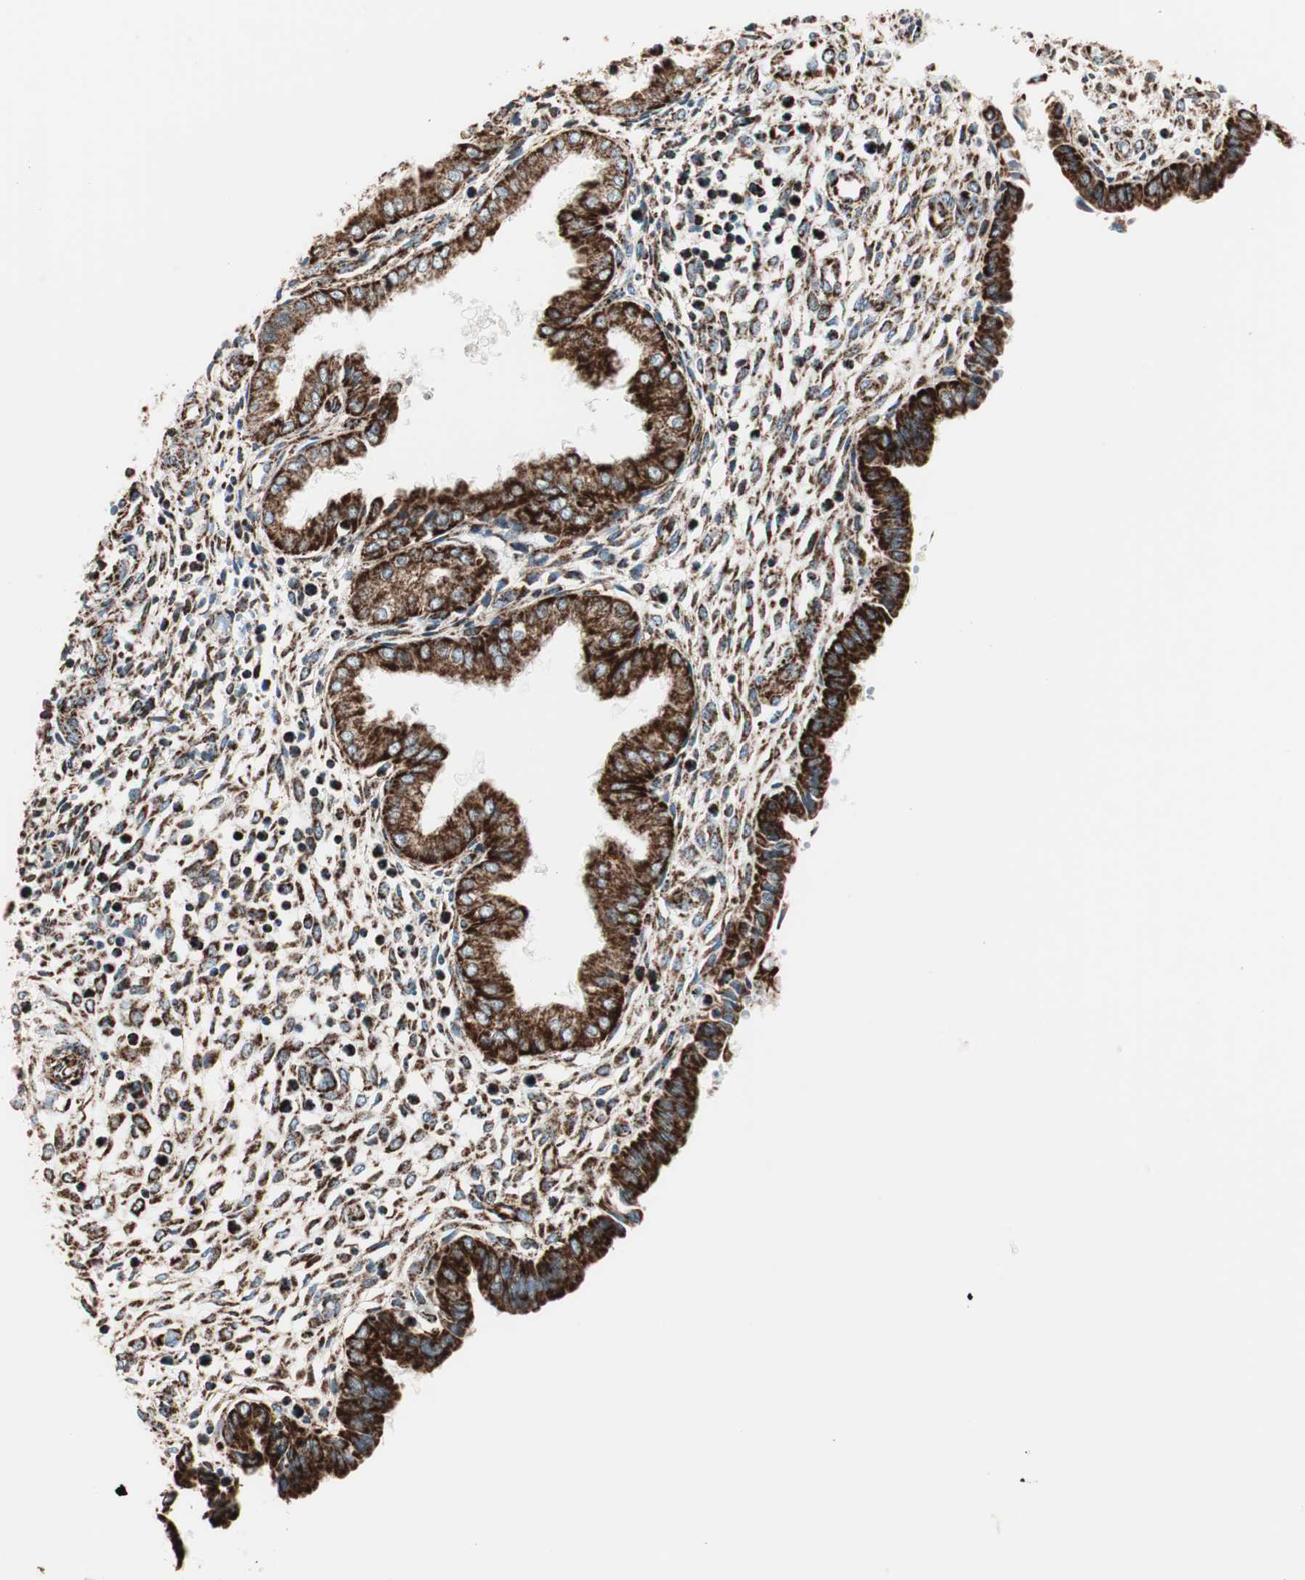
{"staining": {"intensity": "strong", "quantity": ">75%", "location": "cytoplasmic/membranous"}, "tissue": "endometrium", "cell_type": "Cells in endometrial stroma", "image_type": "normal", "snomed": [{"axis": "morphology", "description": "Normal tissue, NOS"}, {"axis": "topography", "description": "Endometrium"}], "caption": "A brown stain highlights strong cytoplasmic/membranous staining of a protein in cells in endometrial stroma of unremarkable human endometrium. The protein is shown in brown color, while the nuclei are stained blue.", "gene": "TOMM22", "patient": {"sex": "female", "age": 33}}